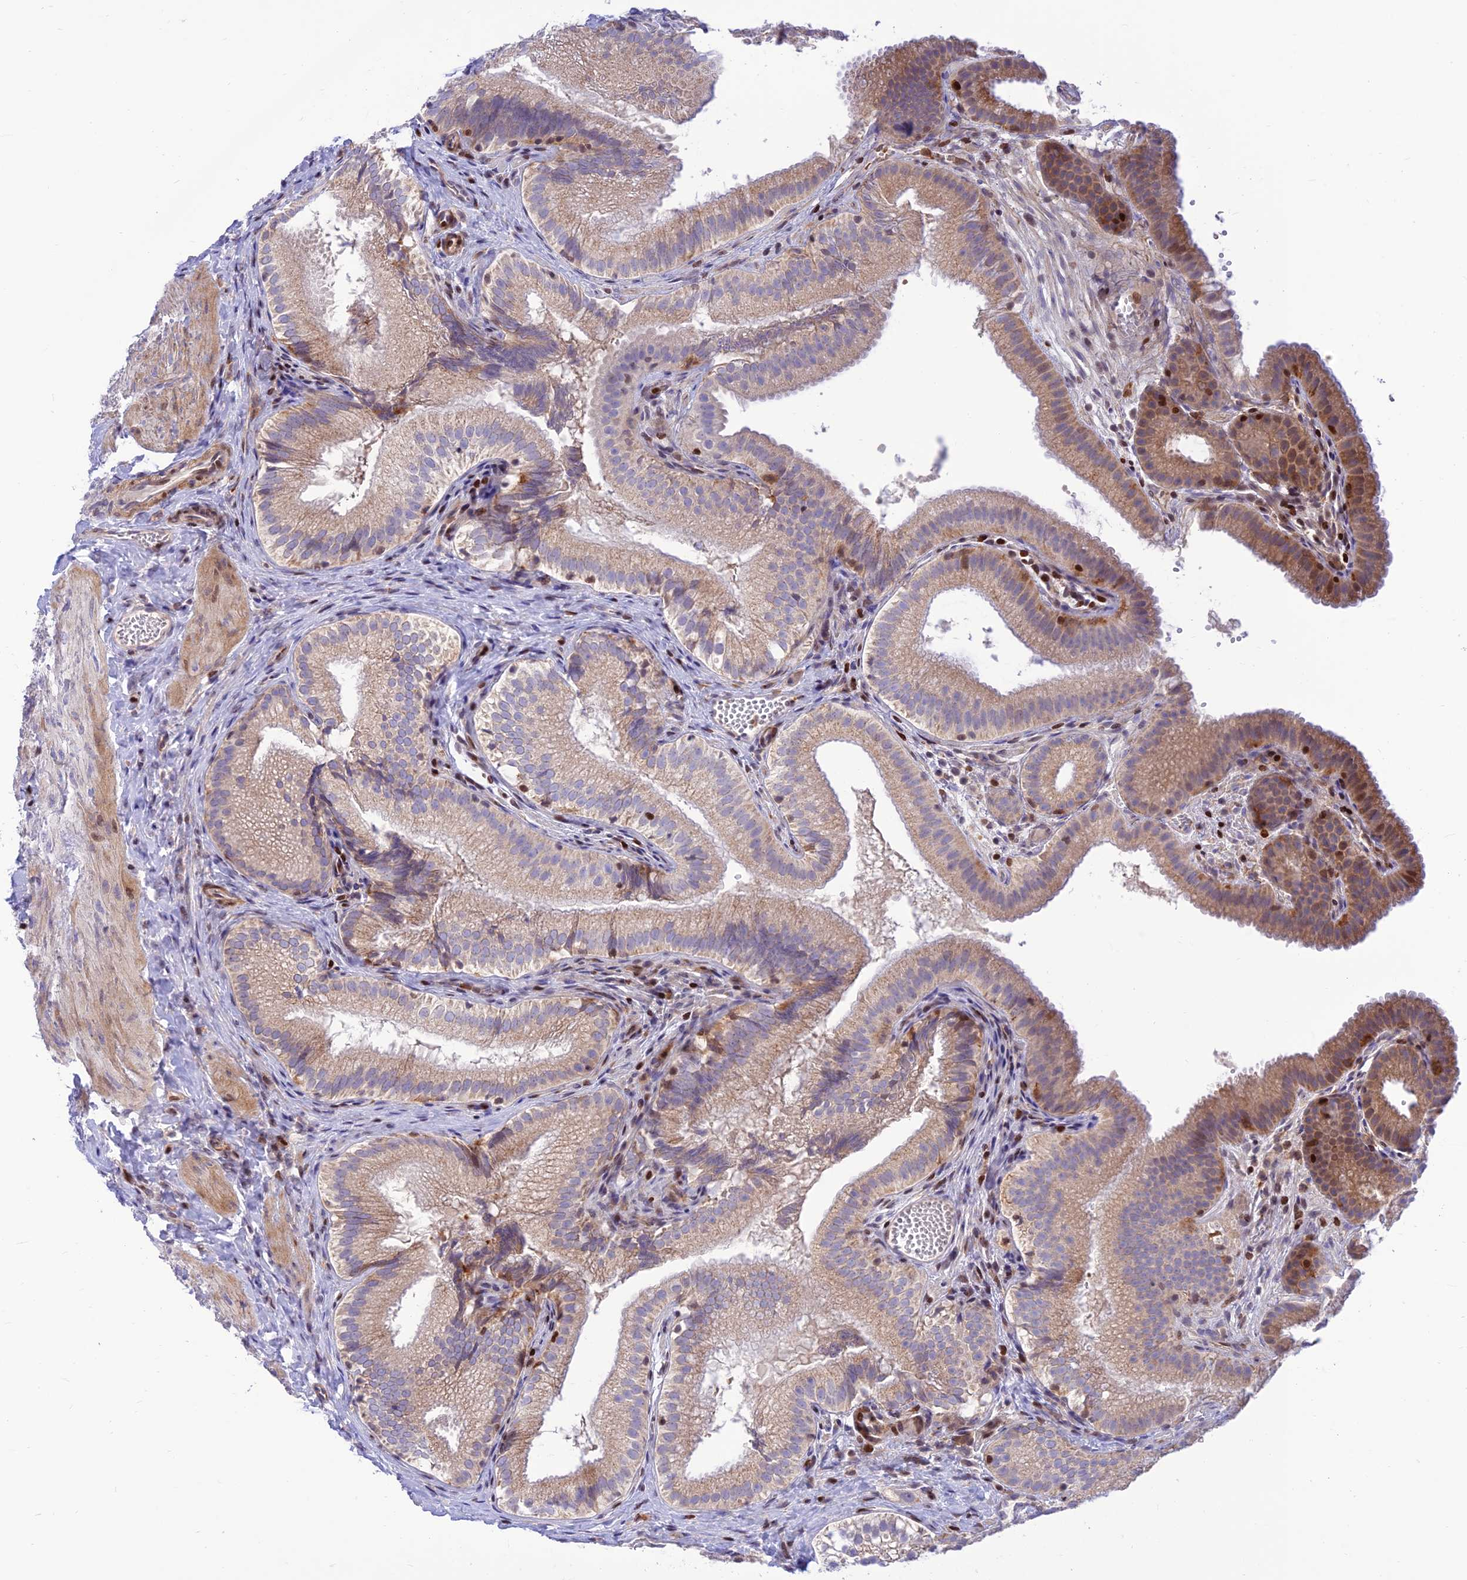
{"staining": {"intensity": "moderate", "quantity": ">75%", "location": "cytoplasmic/membranous,nuclear"}, "tissue": "gallbladder", "cell_type": "Glandular cells", "image_type": "normal", "snomed": [{"axis": "morphology", "description": "Normal tissue, NOS"}, {"axis": "topography", "description": "Gallbladder"}], "caption": "DAB (3,3'-diaminobenzidine) immunohistochemical staining of unremarkable gallbladder demonstrates moderate cytoplasmic/membranous,nuclear protein positivity in about >75% of glandular cells.", "gene": "FAM186B", "patient": {"sex": "female", "age": 30}}